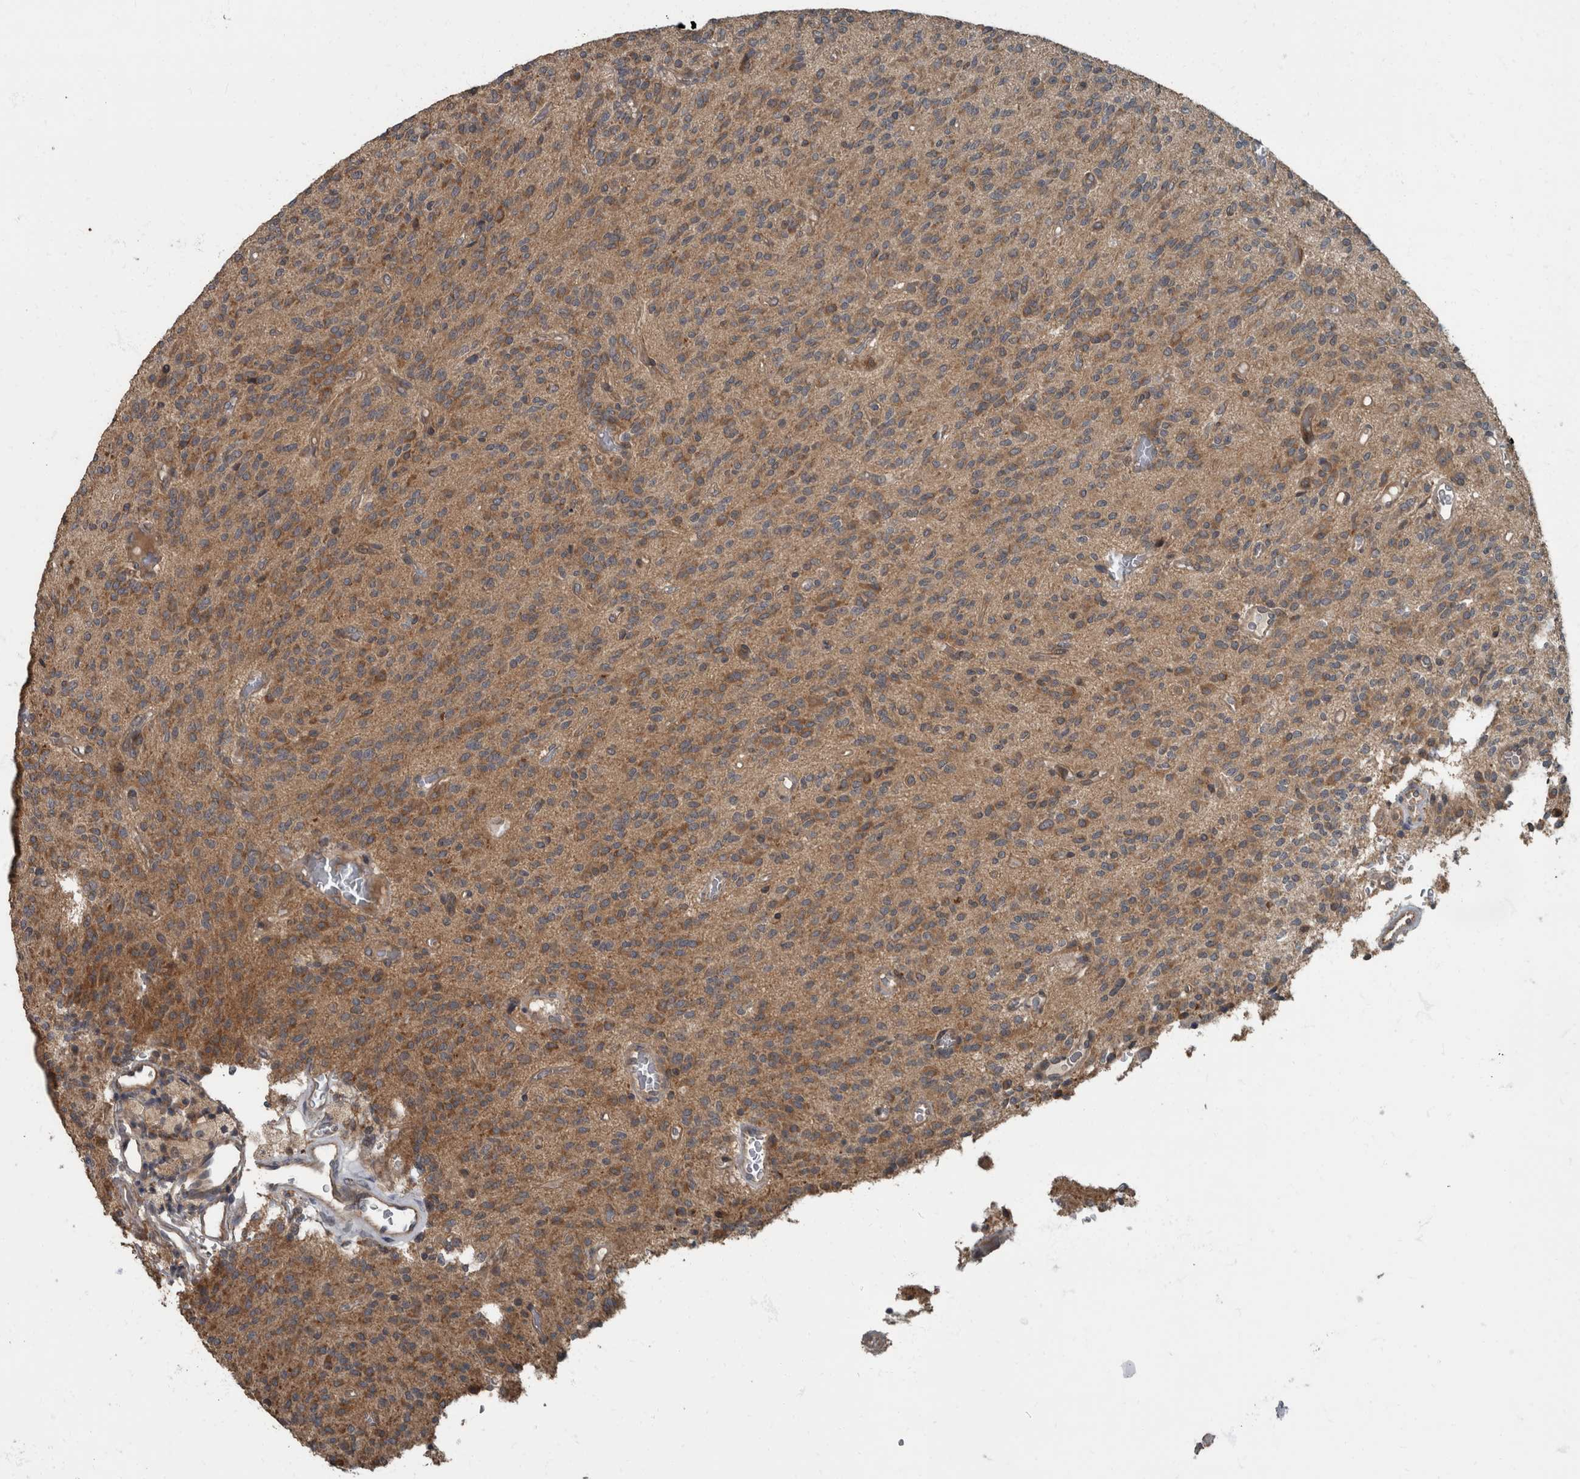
{"staining": {"intensity": "moderate", "quantity": ">75%", "location": "cytoplasmic/membranous"}, "tissue": "glioma", "cell_type": "Tumor cells", "image_type": "cancer", "snomed": [{"axis": "morphology", "description": "Glioma, malignant, High grade"}, {"axis": "topography", "description": "Brain"}], "caption": "Immunohistochemistry staining of glioma, which demonstrates medium levels of moderate cytoplasmic/membranous positivity in approximately >75% of tumor cells indicating moderate cytoplasmic/membranous protein staining. The staining was performed using DAB (brown) for protein detection and nuclei were counterstained in hematoxylin (blue).", "gene": "RABGGTB", "patient": {"sex": "male", "age": 34}}